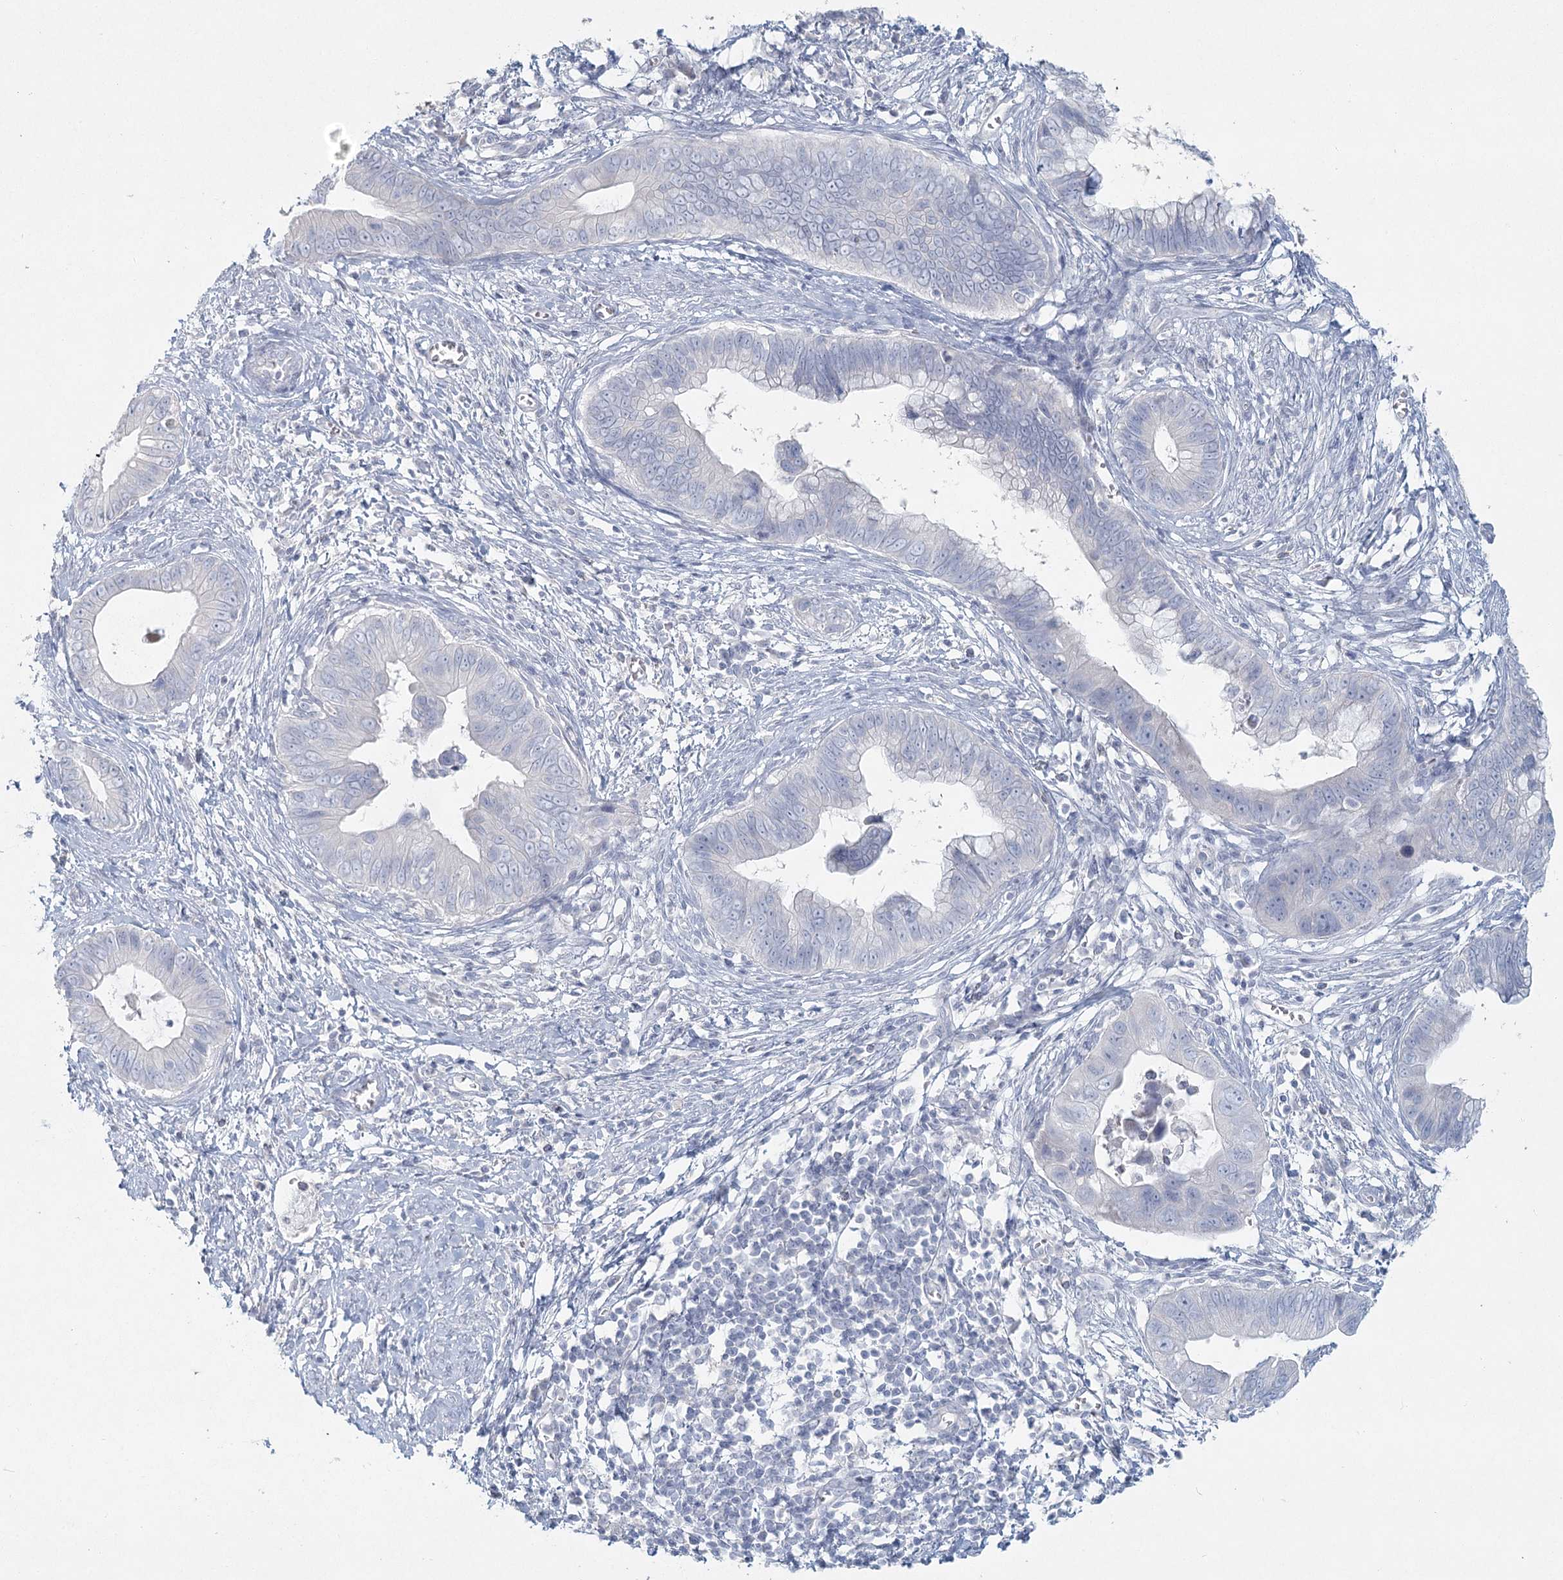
{"staining": {"intensity": "negative", "quantity": "none", "location": "none"}, "tissue": "cervical cancer", "cell_type": "Tumor cells", "image_type": "cancer", "snomed": [{"axis": "morphology", "description": "Adenocarcinoma, NOS"}, {"axis": "topography", "description": "Cervix"}], "caption": "Human cervical cancer stained for a protein using immunohistochemistry (IHC) demonstrates no staining in tumor cells.", "gene": "LRP2BP", "patient": {"sex": "female", "age": 44}}